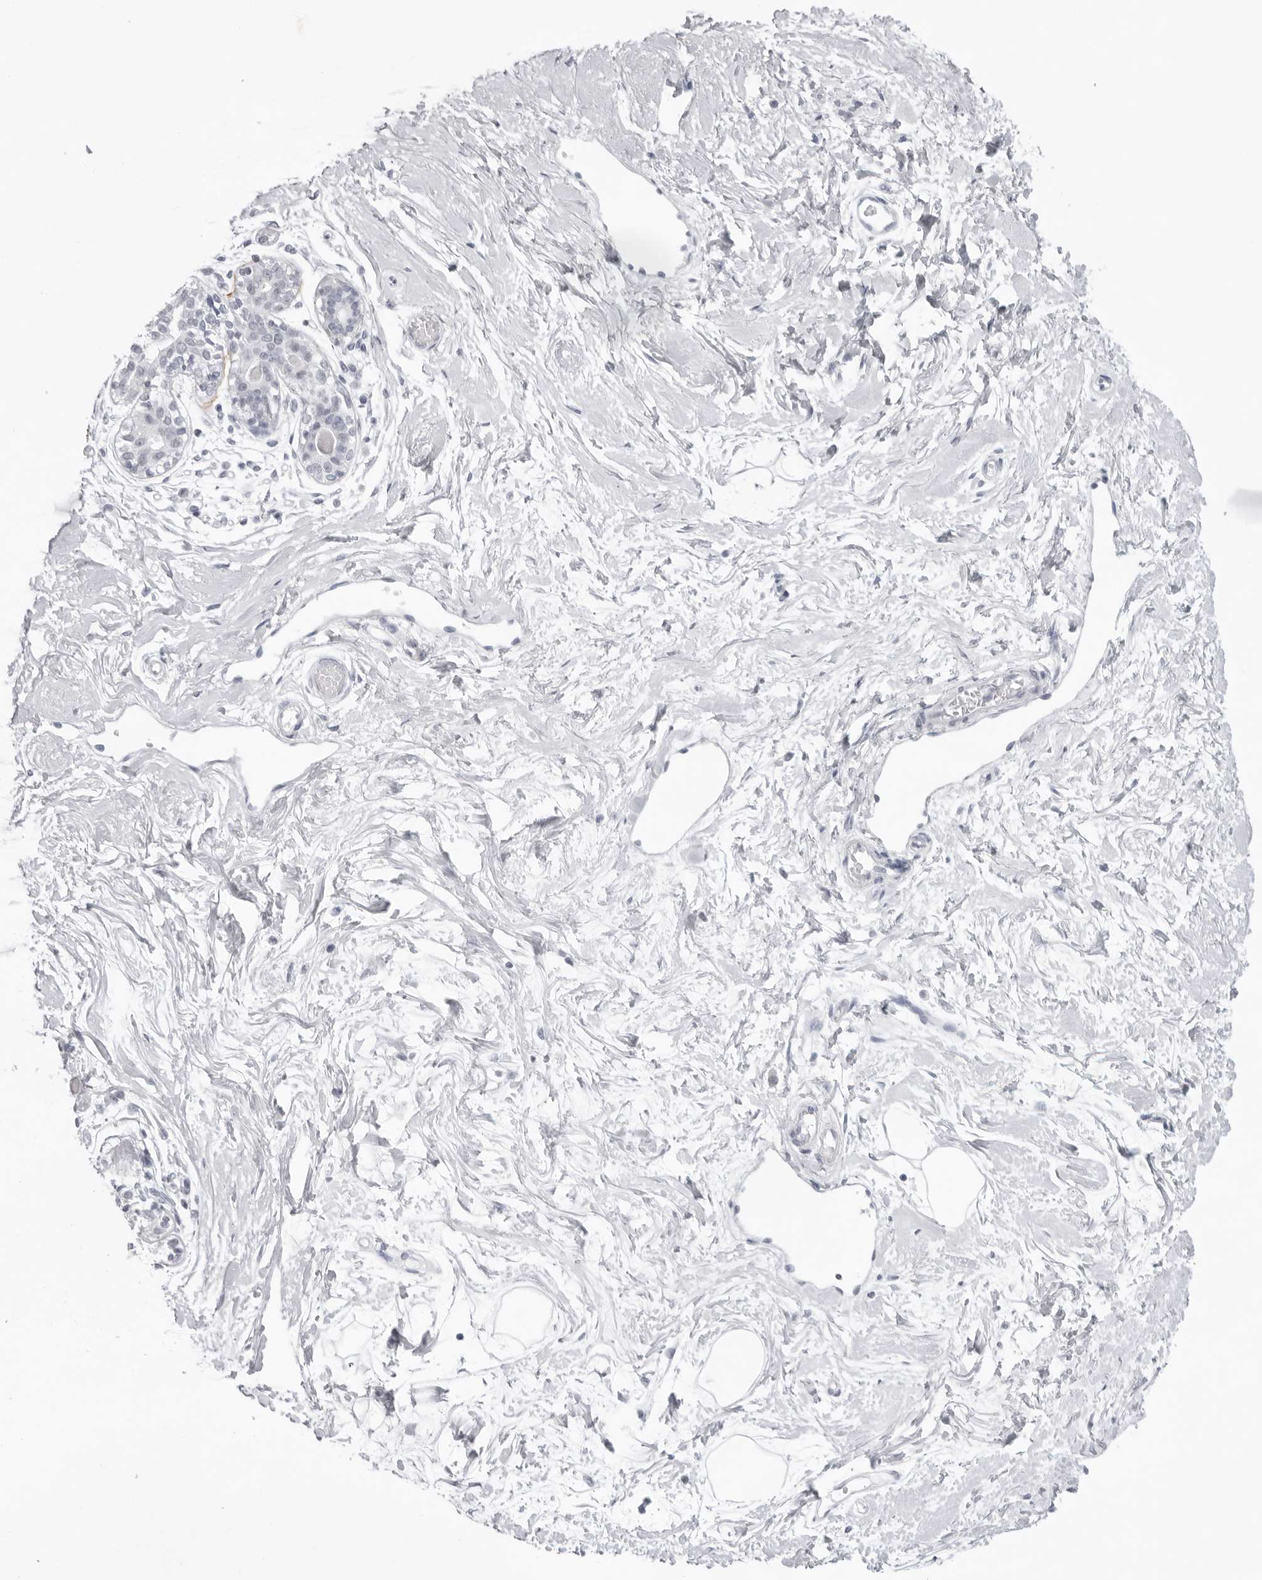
{"staining": {"intensity": "negative", "quantity": "none", "location": "none"}, "tissue": "breast", "cell_type": "Adipocytes", "image_type": "normal", "snomed": [{"axis": "morphology", "description": "Normal tissue, NOS"}, {"axis": "topography", "description": "Breast"}], "caption": "Histopathology image shows no protein staining in adipocytes of unremarkable breast. (DAB immunohistochemistry visualized using brightfield microscopy, high magnification).", "gene": "KLK12", "patient": {"sex": "female", "age": 45}}